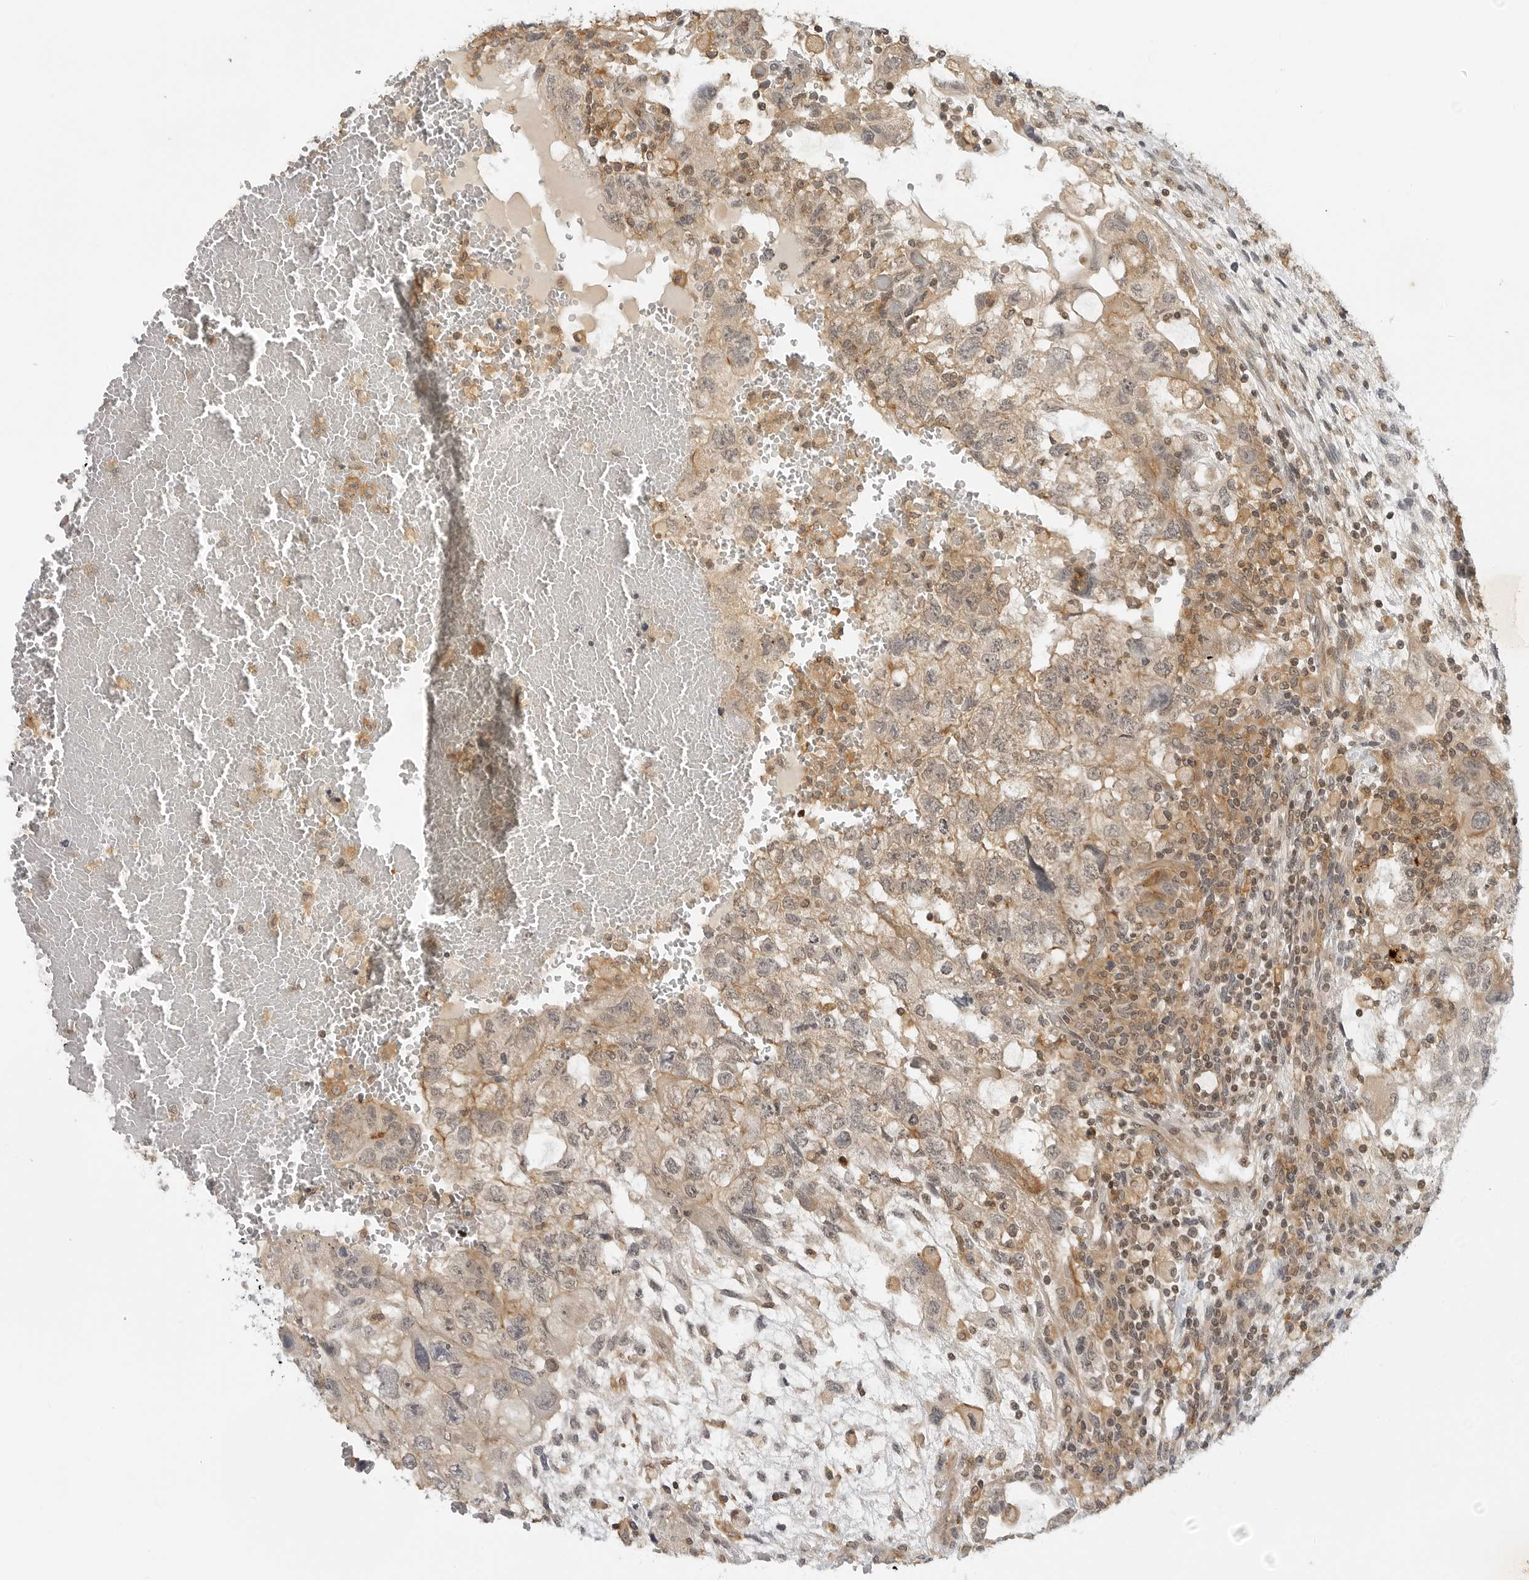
{"staining": {"intensity": "weak", "quantity": "25%-75%", "location": "cytoplasmic/membranous"}, "tissue": "testis cancer", "cell_type": "Tumor cells", "image_type": "cancer", "snomed": [{"axis": "morphology", "description": "Carcinoma, Embryonal, NOS"}, {"axis": "topography", "description": "Testis"}], "caption": "Human testis cancer (embryonal carcinoma) stained for a protein (brown) demonstrates weak cytoplasmic/membranous positive staining in approximately 25%-75% of tumor cells.", "gene": "MAP2K5", "patient": {"sex": "male", "age": 36}}